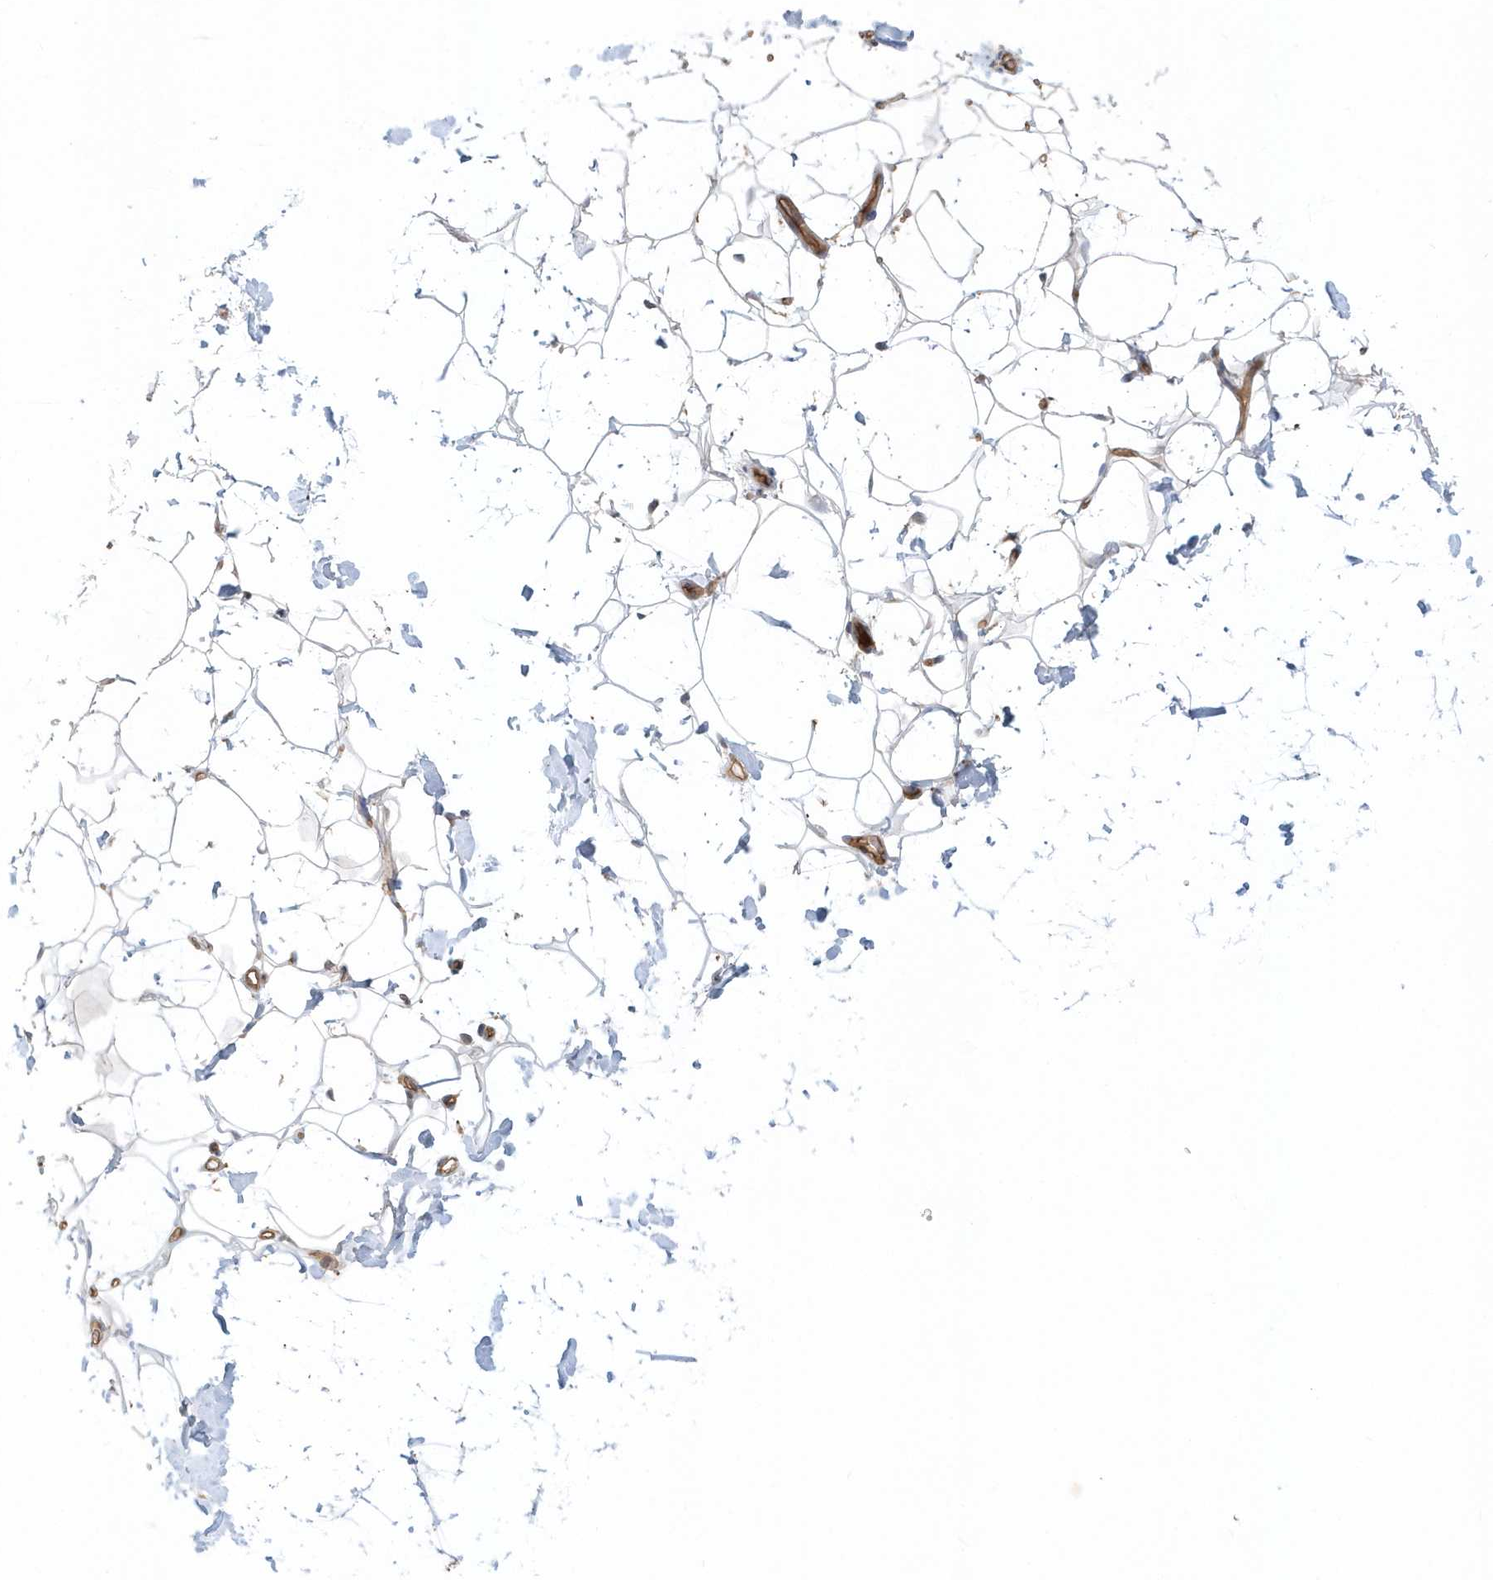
{"staining": {"intensity": "negative", "quantity": "none", "location": "none"}, "tissue": "adipose tissue", "cell_type": "Adipocytes", "image_type": "normal", "snomed": [{"axis": "morphology", "description": "Normal tissue, NOS"}, {"axis": "topography", "description": "Breast"}], "caption": "High power microscopy image of an immunohistochemistry (IHC) micrograph of benign adipose tissue, revealing no significant staining in adipocytes.", "gene": "DNAH1", "patient": {"sex": "female", "age": 26}}